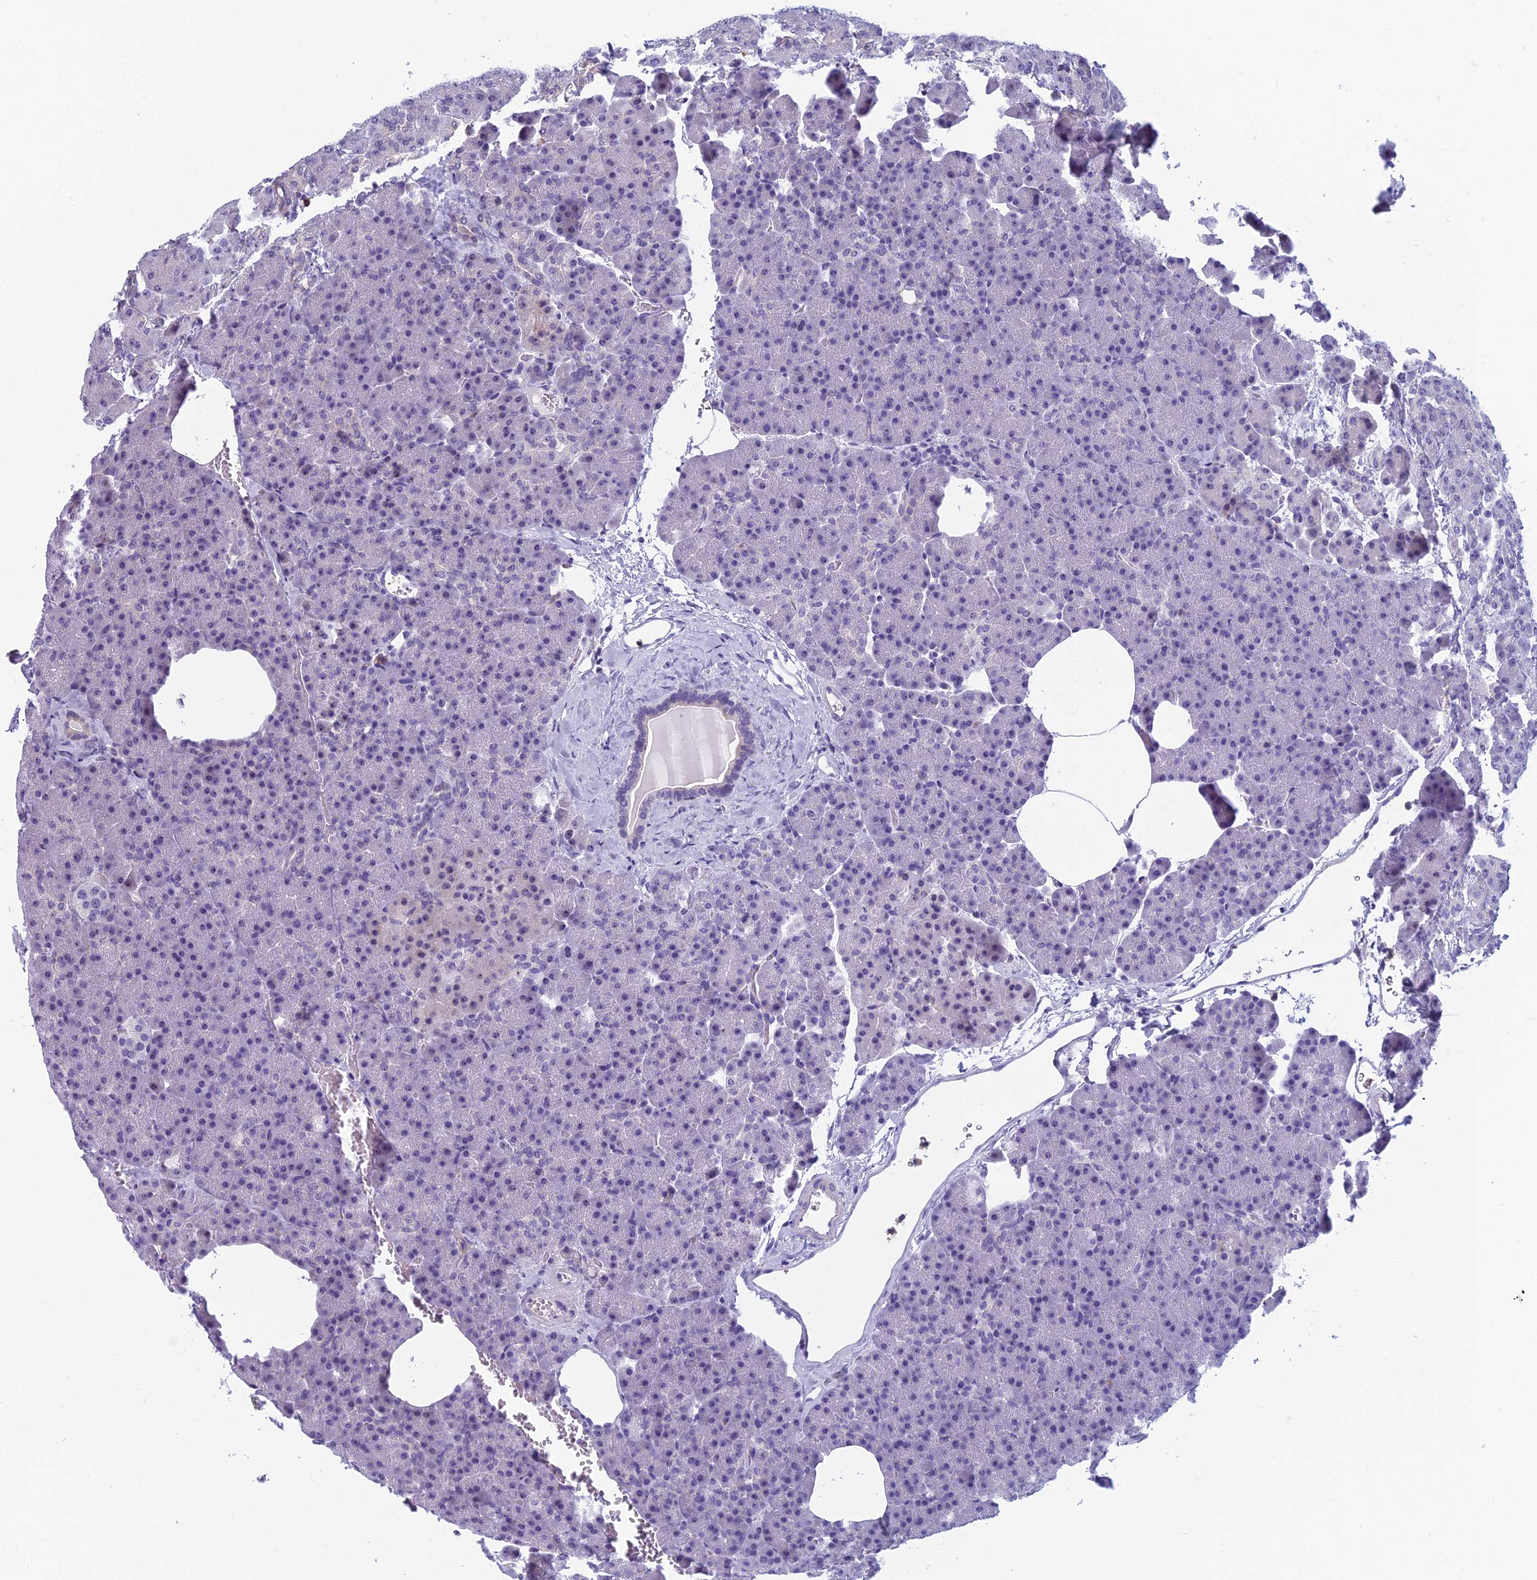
{"staining": {"intensity": "negative", "quantity": "none", "location": "none"}, "tissue": "pancreas", "cell_type": "Exocrine glandular cells", "image_type": "normal", "snomed": [{"axis": "morphology", "description": "Normal tissue, NOS"}, {"axis": "morphology", "description": "Carcinoid, malignant, NOS"}, {"axis": "topography", "description": "Pancreas"}], "caption": "Histopathology image shows no protein staining in exocrine glandular cells of benign pancreas.", "gene": "NOC2L", "patient": {"sex": "female", "age": 35}}